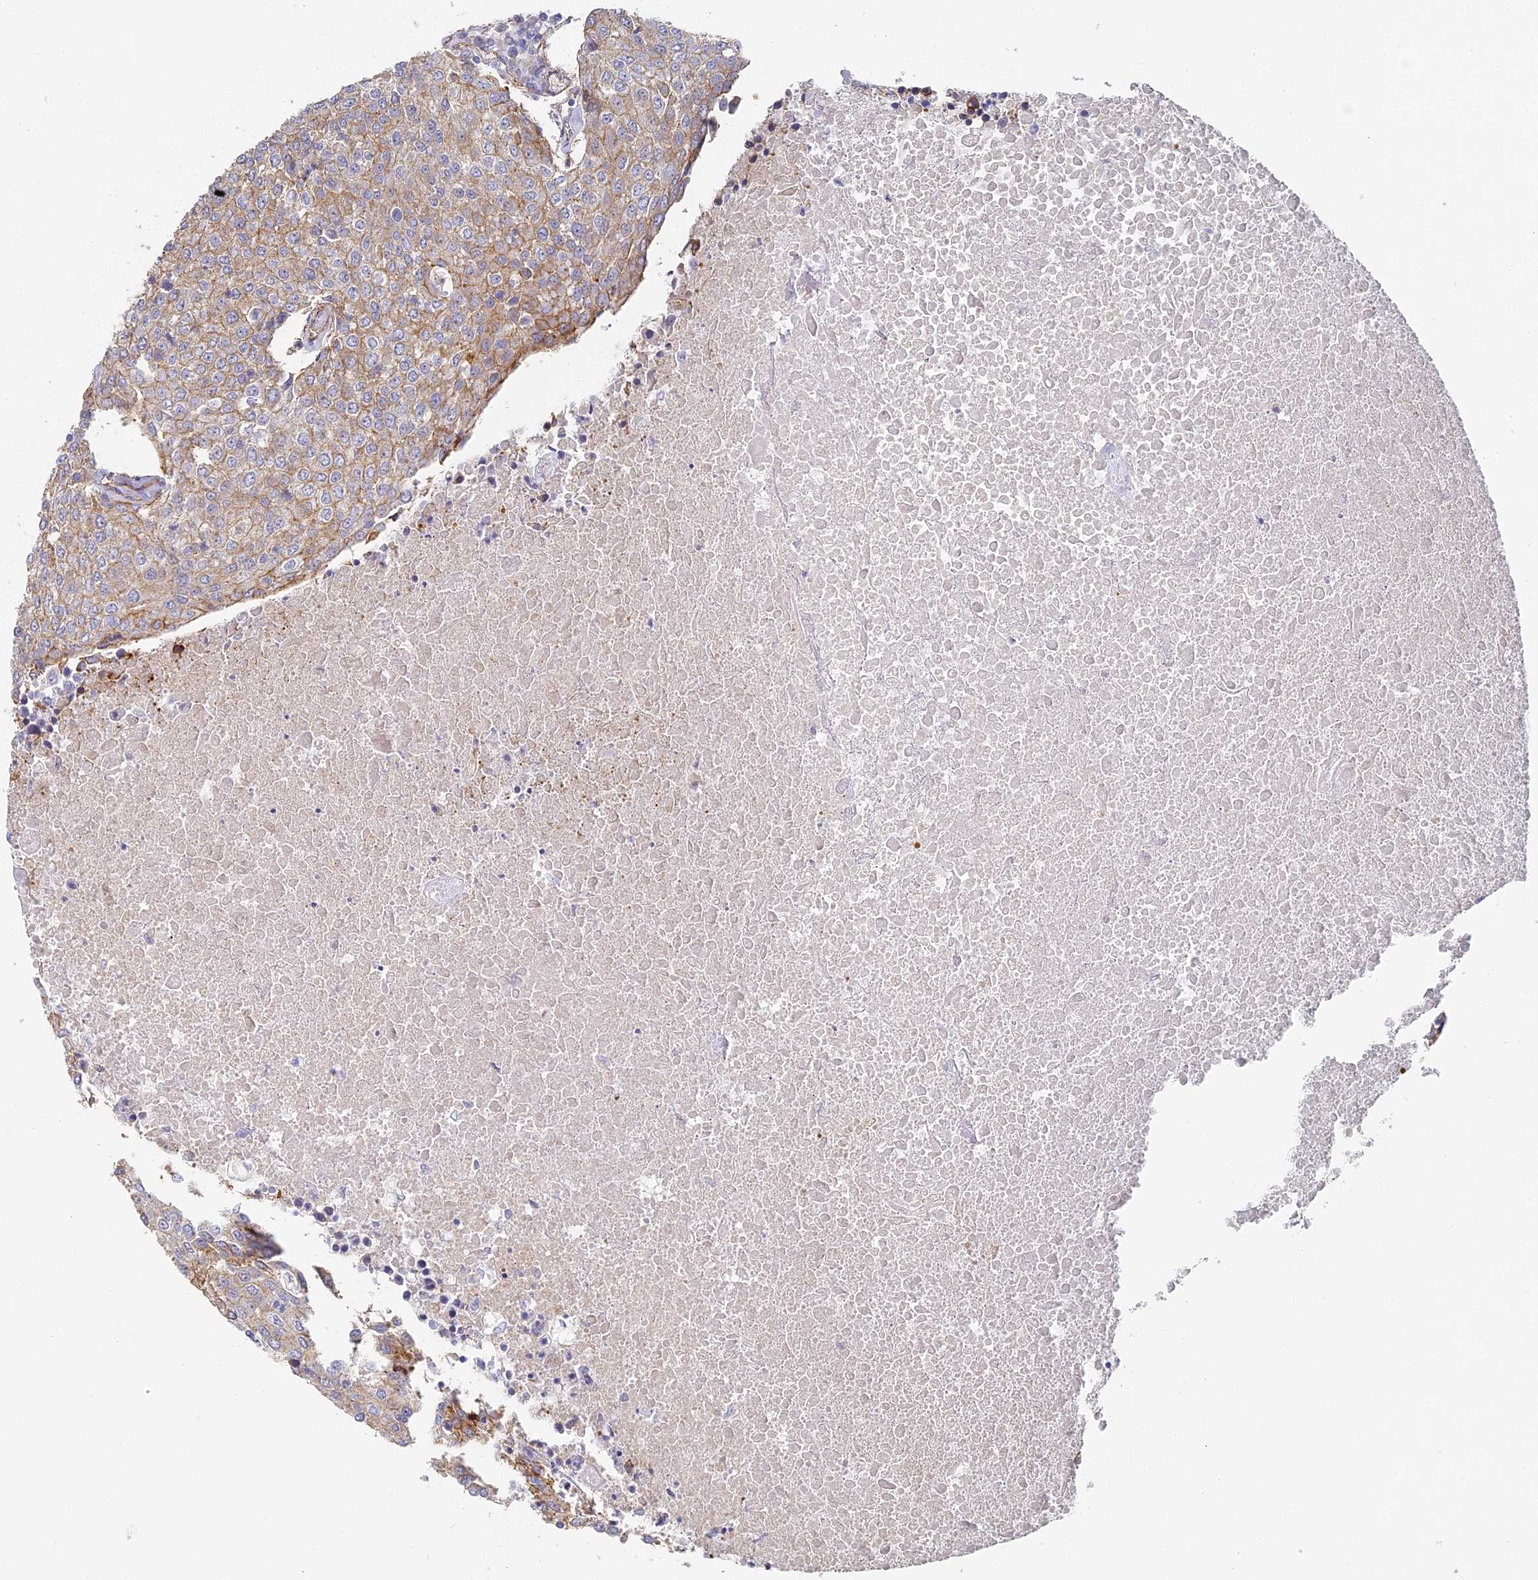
{"staining": {"intensity": "weak", "quantity": "25%-75%", "location": "cytoplasmic/membranous"}, "tissue": "urothelial cancer", "cell_type": "Tumor cells", "image_type": "cancer", "snomed": [{"axis": "morphology", "description": "Urothelial carcinoma, High grade"}, {"axis": "topography", "description": "Urinary bladder"}], "caption": "Immunohistochemical staining of human urothelial cancer reveals low levels of weak cytoplasmic/membranous protein expression in about 25%-75% of tumor cells. Using DAB (brown) and hematoxylin (blue) stains, captured at high magnification using brightfield microscopy.", "gene": "CCDC30", "patient": {"sex": "female", "age": 85}}